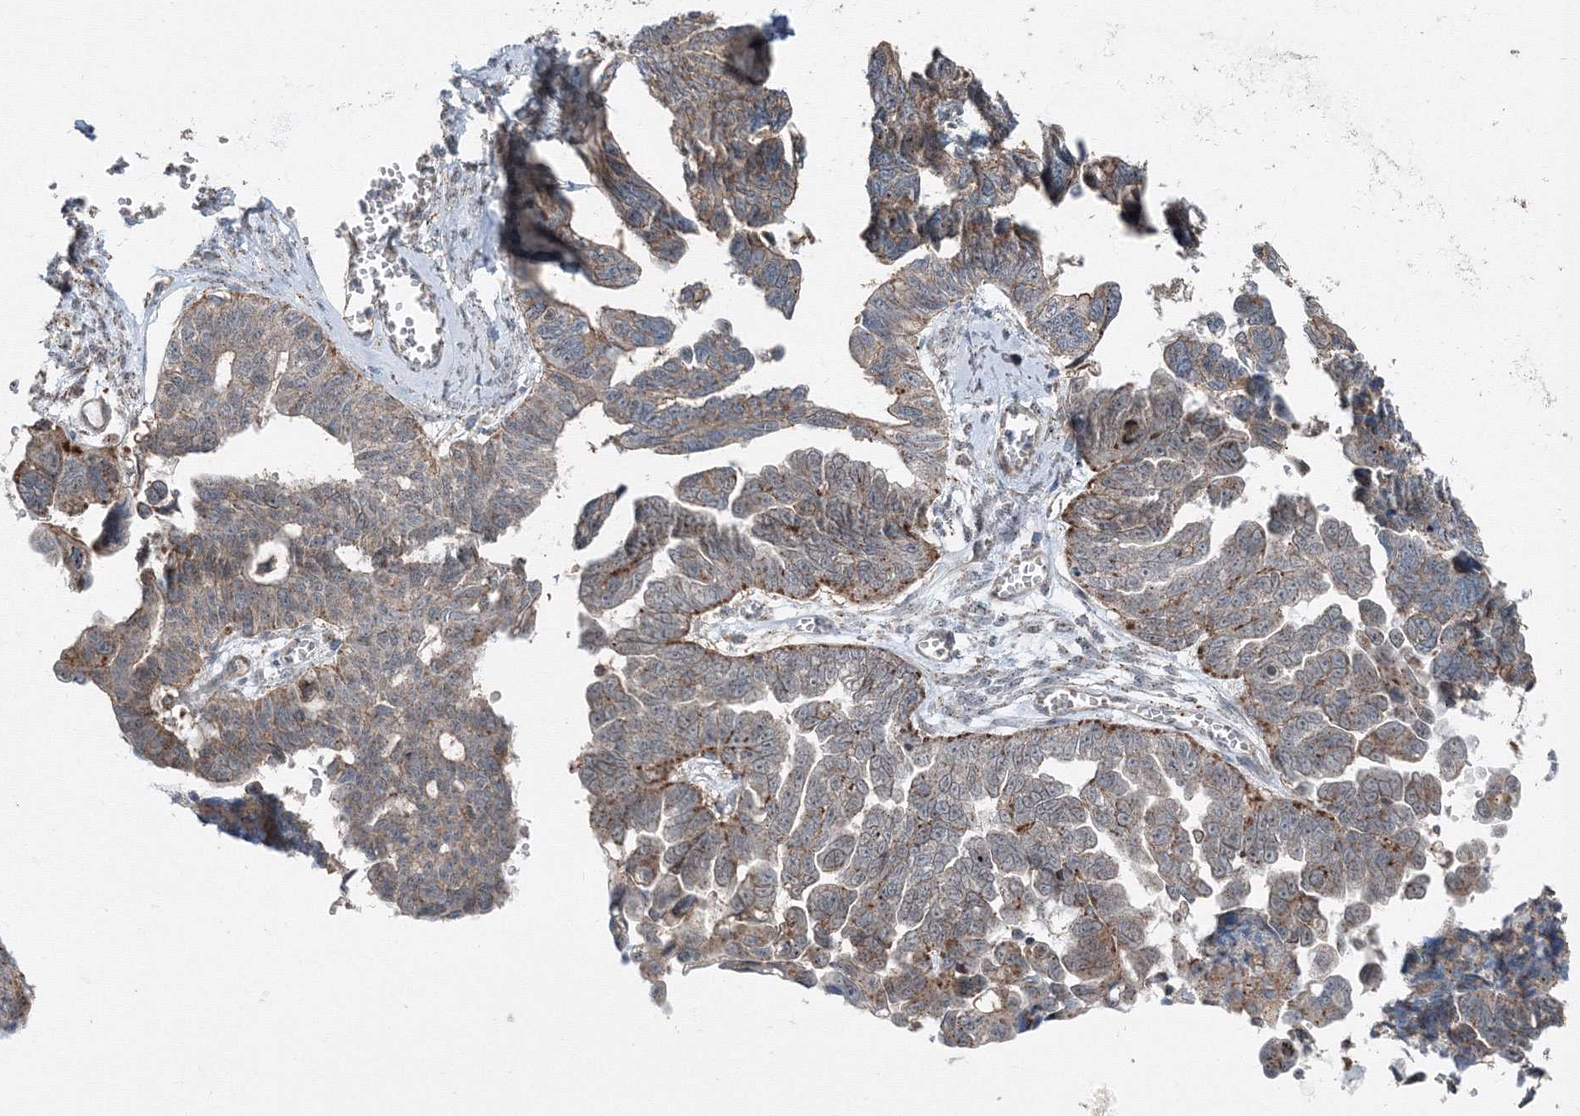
{"staining": {"intensity": "weak", "quantity": ">75%", "location": "cytoplasmic/membranous"}, "tissue": "ovarian cancer", "cell_type": "Tumor cells", "image_type": "cancer", "snomed": [{"axis": "morphology", "description": "Cystadenocarcinoma, serous, NOS"}, {"axis": "topography", "description": "Ovary"}], "caption": "This image exhibits ovarian cancer stained with immunohistochemistry (IHC) to label a protein in brown. The cytoplasmic/membranous of tumor cells show weak positivity for the protein. Nuclei are counter-stained blue.", "gene": "AASDH", "patient": {"sex": "female", "age": 79}}